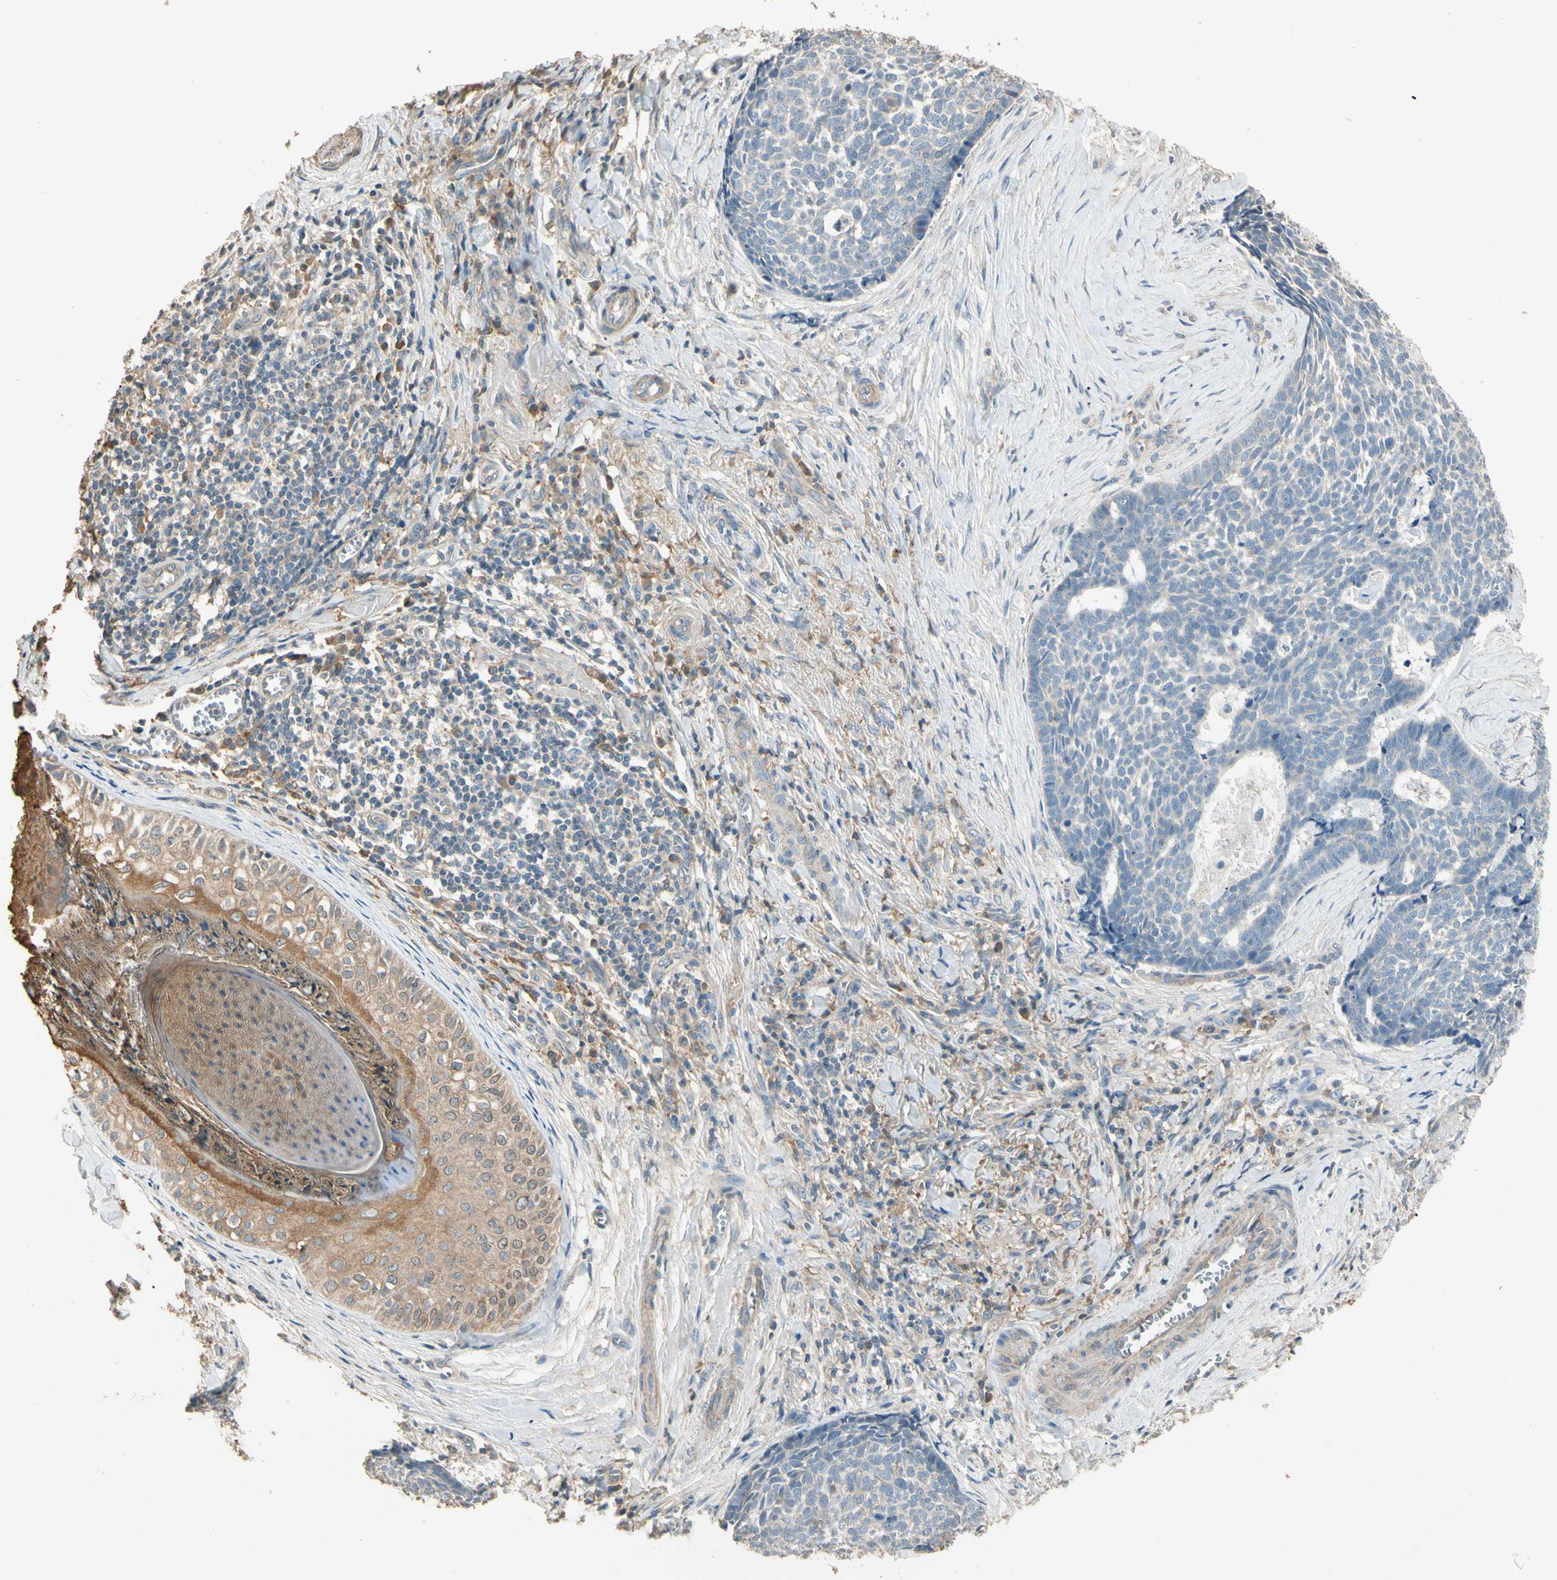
{"staining": {"intensity": "weak", "quantity": "<25%", "location": "cytoplasmic/membranous"}, "tissue": "skin cancer", "cell_type": "Tumor cells", "image_type": "cancer", "snomed": [{"axis": "morphology", "description": "Basal cell carcinoma"}, {"axis": "topography", "description": "Skin"}], "caption": "This is an immunohistochemistry image of human skin cancer (basal cell carcinoma). There is no staining in tumor cells.", "gene": "CDH6", "patient": {"sex": "male", "age": 84}}